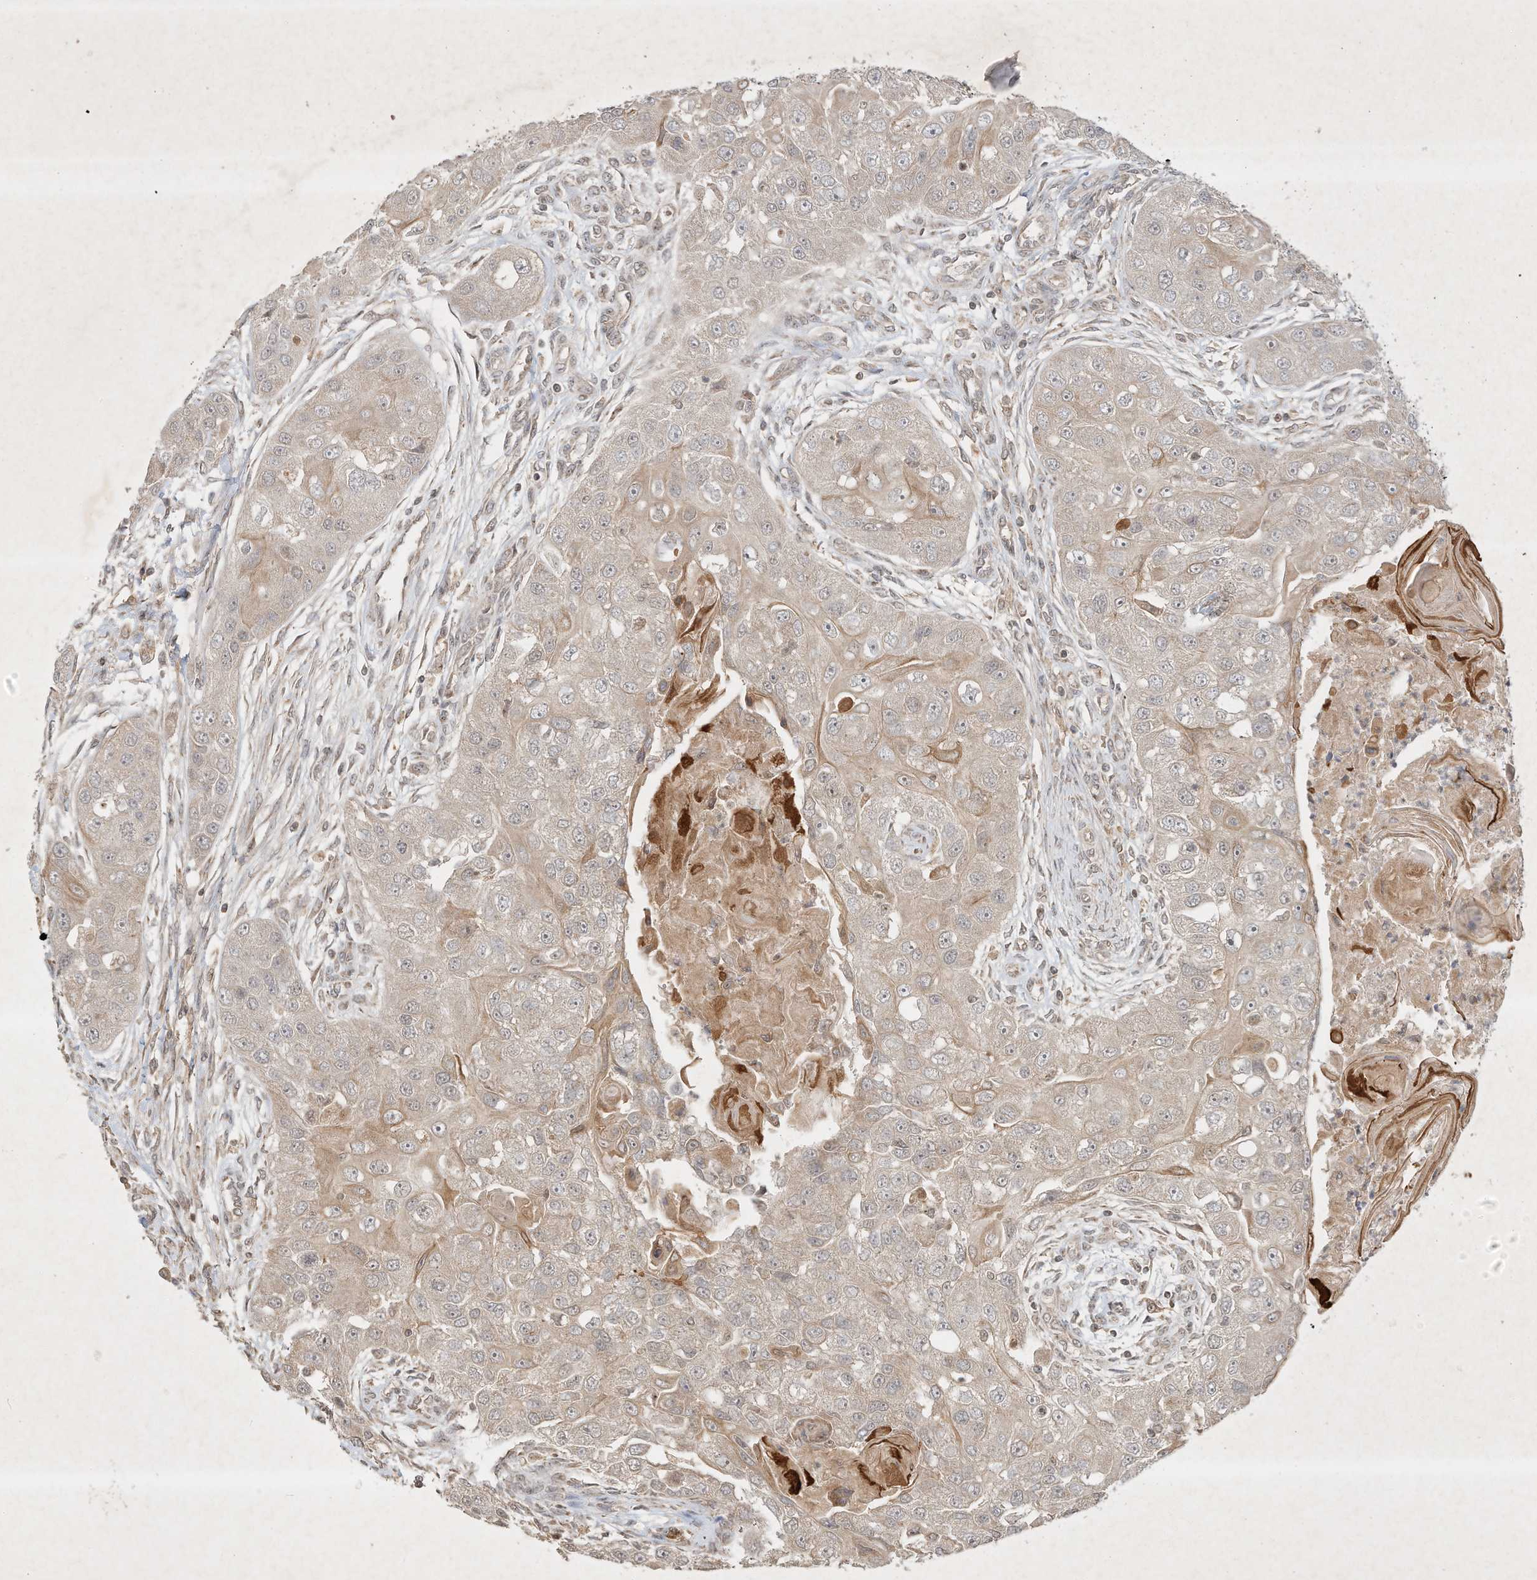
{"staining": {"intensity": "weak", "quantity": "25%-75%", "location": "cytoplasmic/membranous"}, "tissue": "head and neck cancer", "cell_type": "Tumor cells", "image_type": "cancer", "snomed": [{"axis": "morphology", "description": "Normal tissue, NOS"}, {"axis": "morphology", "description": "Squamous cell carcinoma, NOS"}, {"axis": "topography", "description": "Skeletal muscle"}, {"axis": "topography", "description": "Head-Neck"}], "caption": "This micrograph reveals immunohistochemistry staining of head and neck cancer (squamous cell carcinoma), with low weak cytoplasmic/membranous expression in approximately 25%-75% of tumor cells.", "gene": "BTRC", "patient": {"sex": "male", "age": 51}}